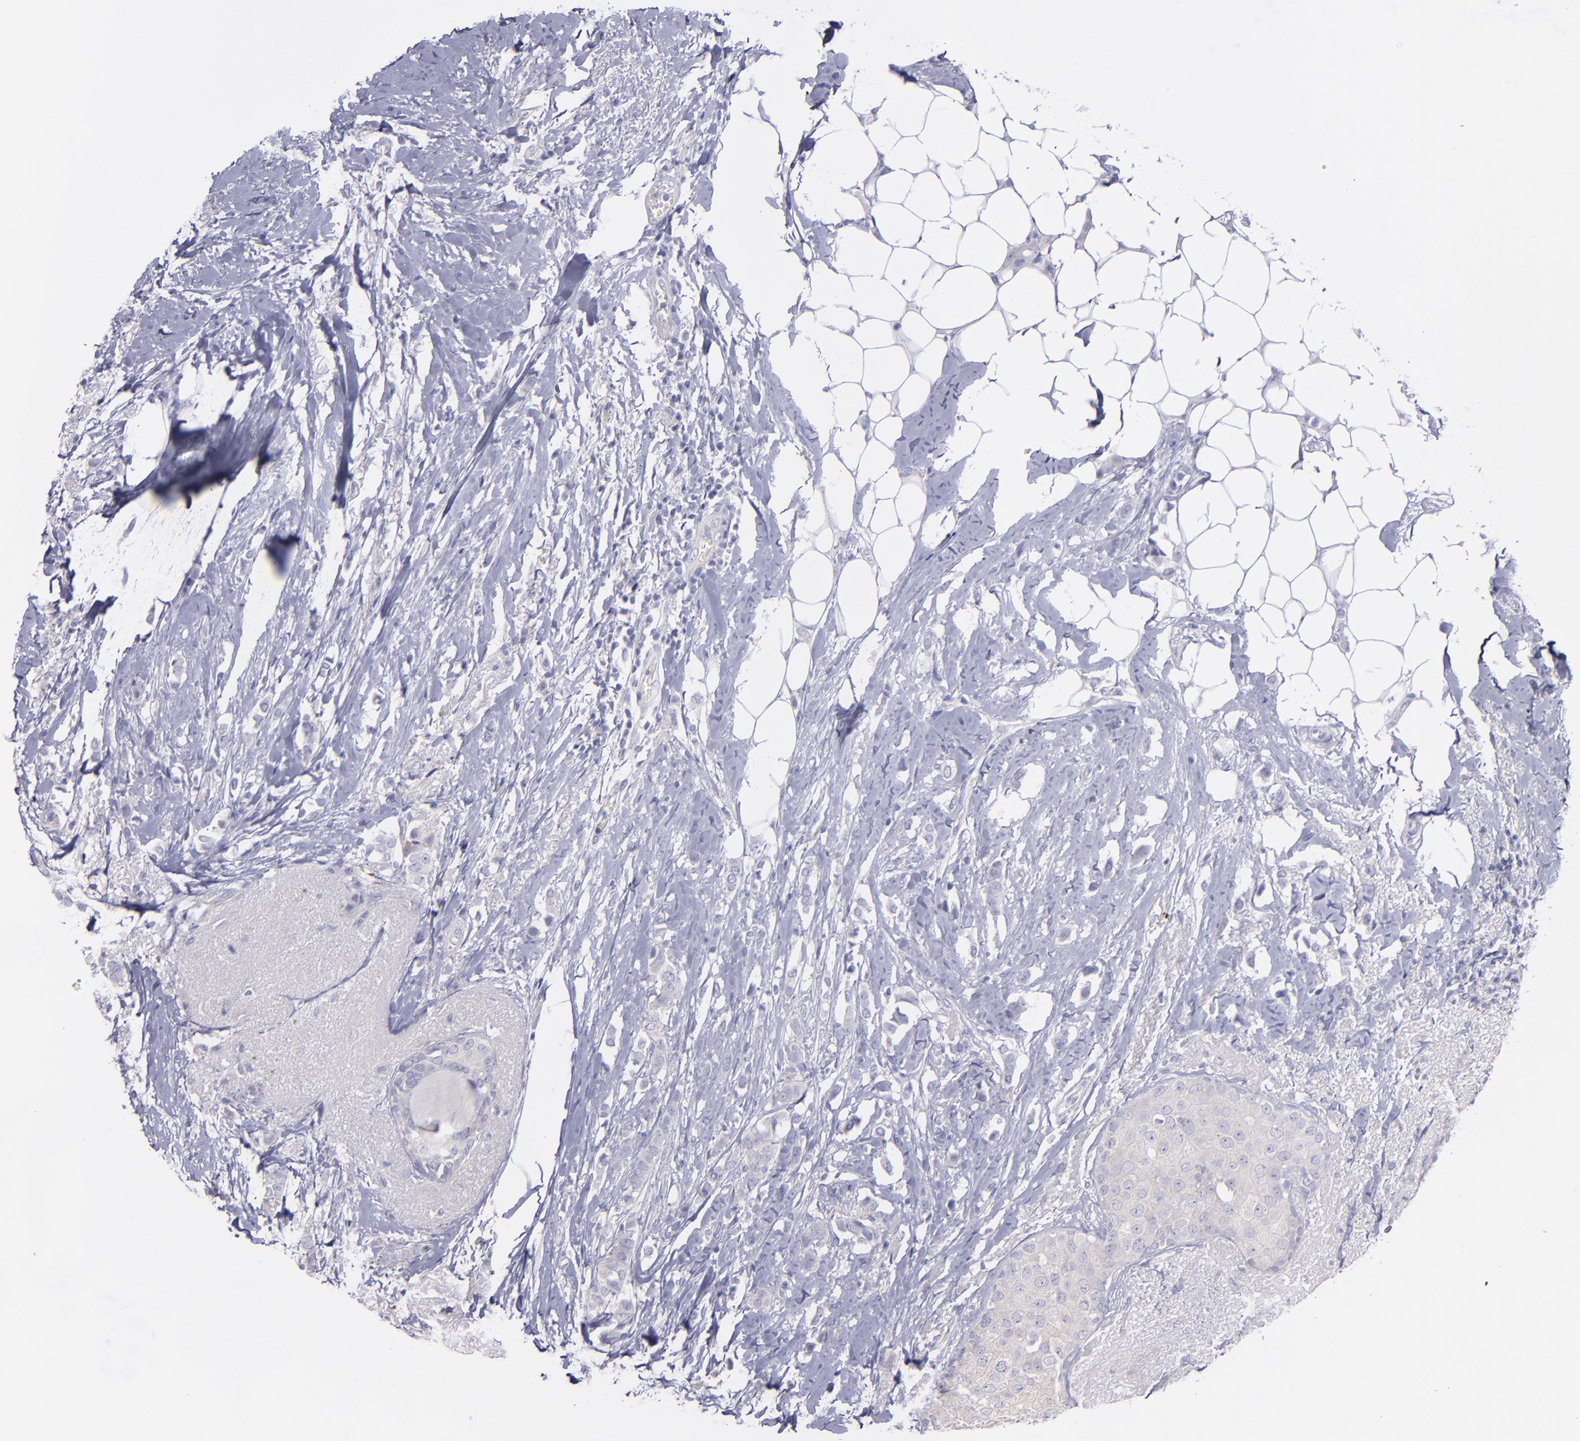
{"staining": {"intensity": "negative", "quantity": "none", "location": "none"}, "tissue": "breast cancer", "cell_type": "Tumor cells", "image_type": "cancer", "snomed": [{"axis": "morphology", "description": "Lobular carcinoma"}, {"axis": "topography", "description": "Breast"}], "caption": "Immunohistochemistry photomicrograph of human breast cancer stained for a protein (brown), which demonstrates no expression in tumor cells.", "gene": "SNAP25", "patient": {"sex": "female", "age": 55}}